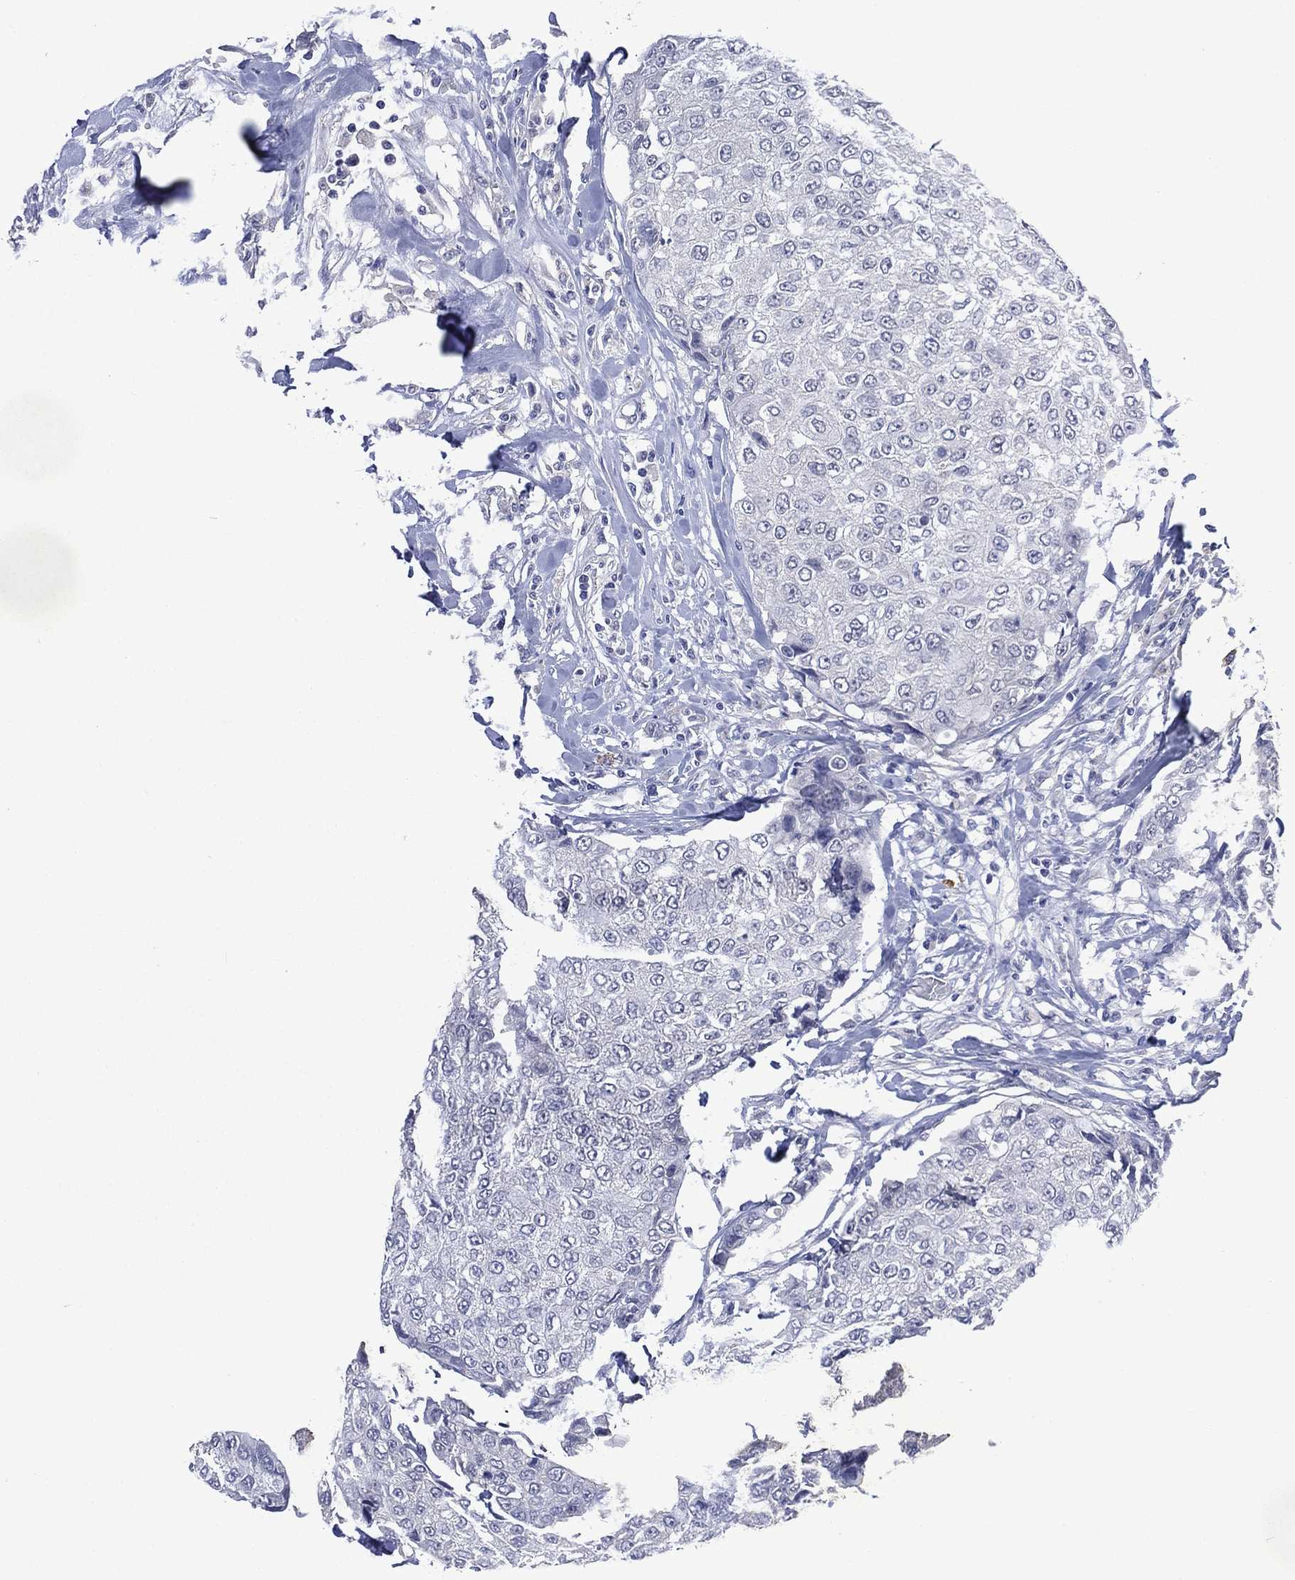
{"staining": {"intensity": "negative", "quantity": "none", "location": "none"}, "tissue": "breast cancer", "cell_type": "Tumor cells", "image_type": "cancer", "snomed": [{"axis": "morphology", "description": "Duct carcinoma"}, {"axis": "topography", "description": "Breast"}], "caption": "The histopathology image displays no significant expression in tumor cells of breast cancer (intraductal carcinoma). (DAB (3,3'-diaminobenzidine) immunohistochemistry (IHC) with hematoxylin counter stain).", "gene": "ASB10", "patient": {"sex": "female", "age": 27}}